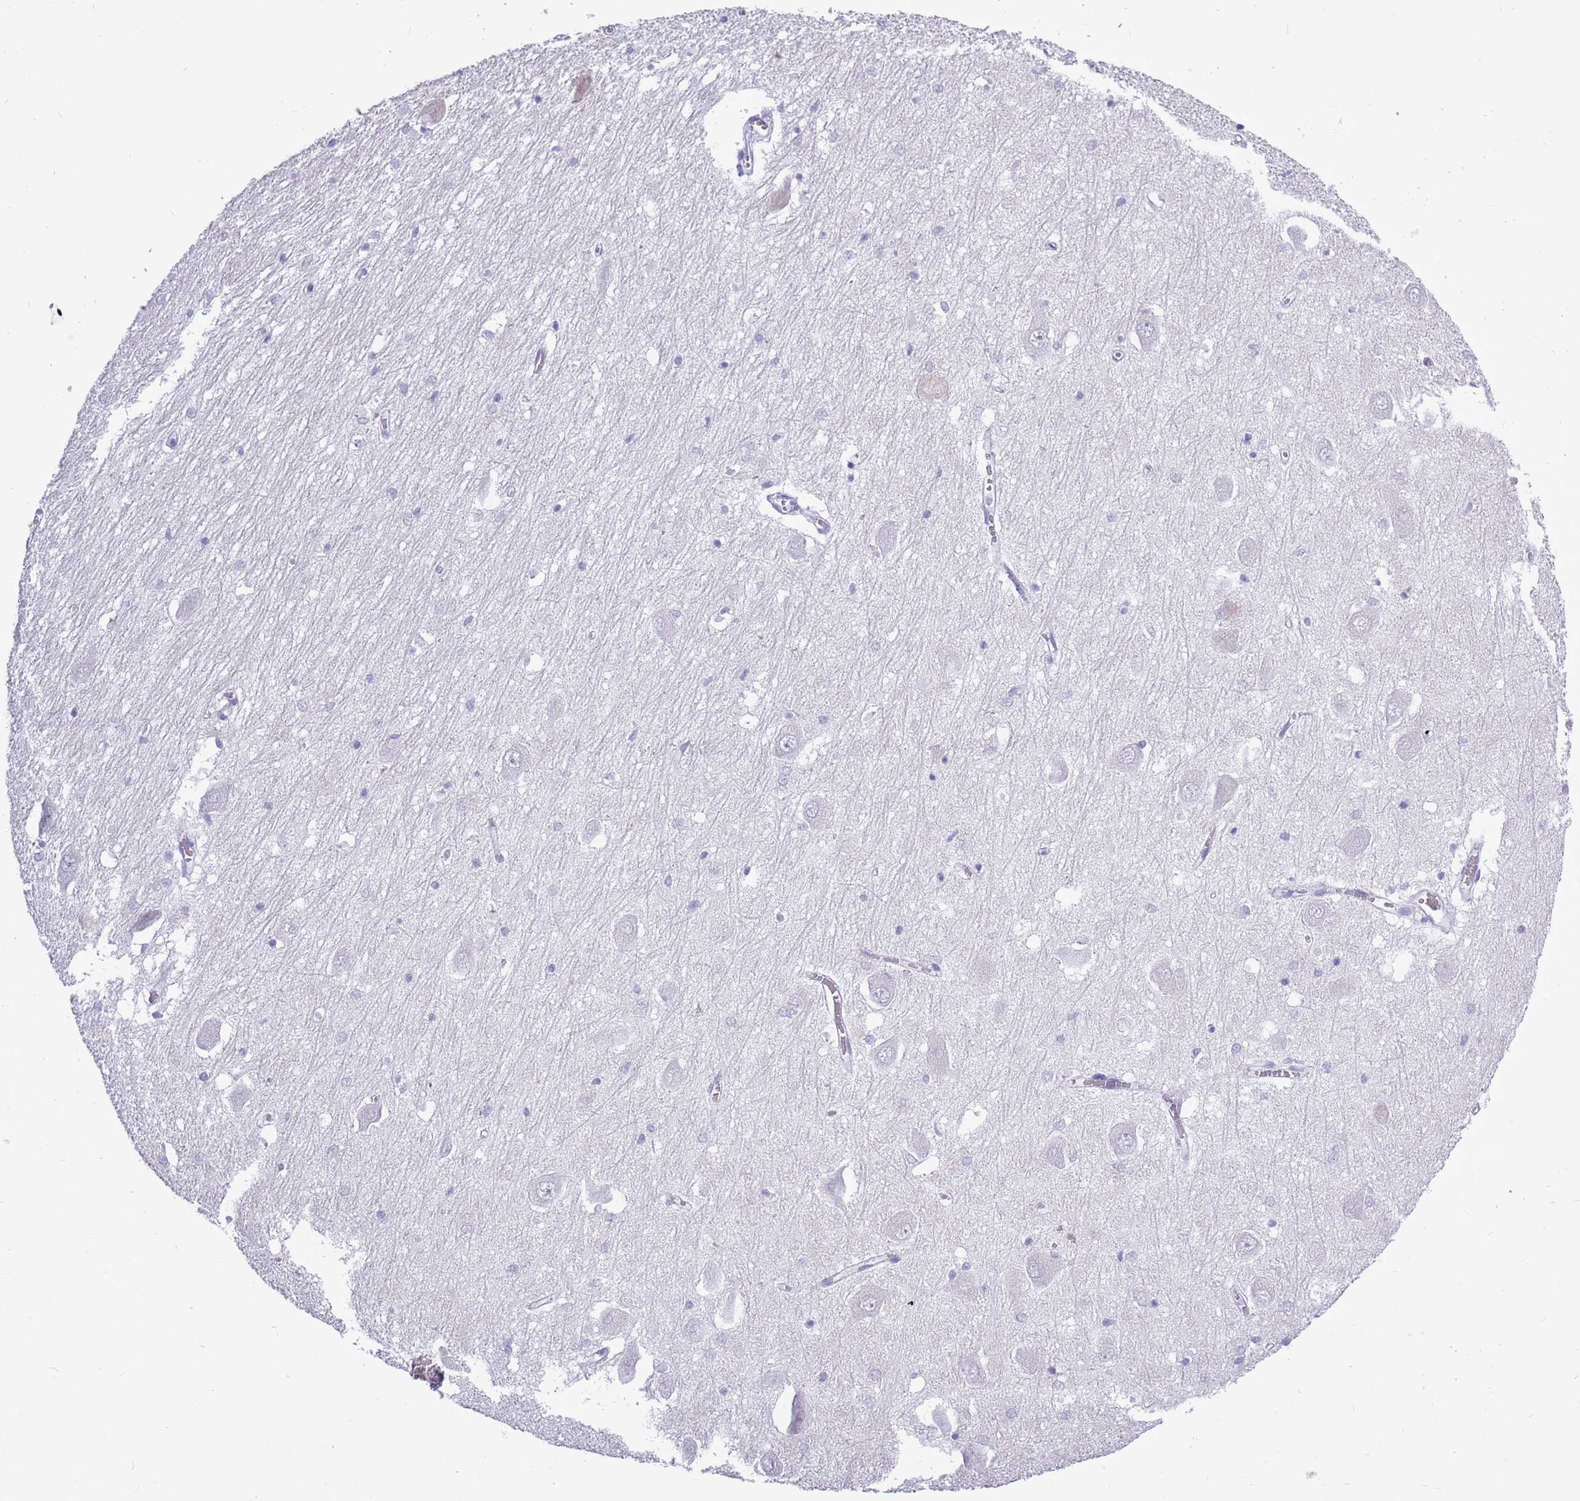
{"staining": {"intensity": "negative", "quantity": "none", "location": "none"}, "tissue": "hippocampus", "cell_type": "Glial cells", "image_type": "normal", "snomed": [{"axis": "morphology", "description": "Normal tissue, NOS"}, {"axis": "topography", "description": "Hippocampus"}], "caption": "Protein analysis of benign hippocampus reveals no significant staining in glial cells. (Immunohistochemistry (ihc), brightfield microscopy, high magnification).", "gene": "ZNF425", "patient": {"sex": "male", "age": 70}}